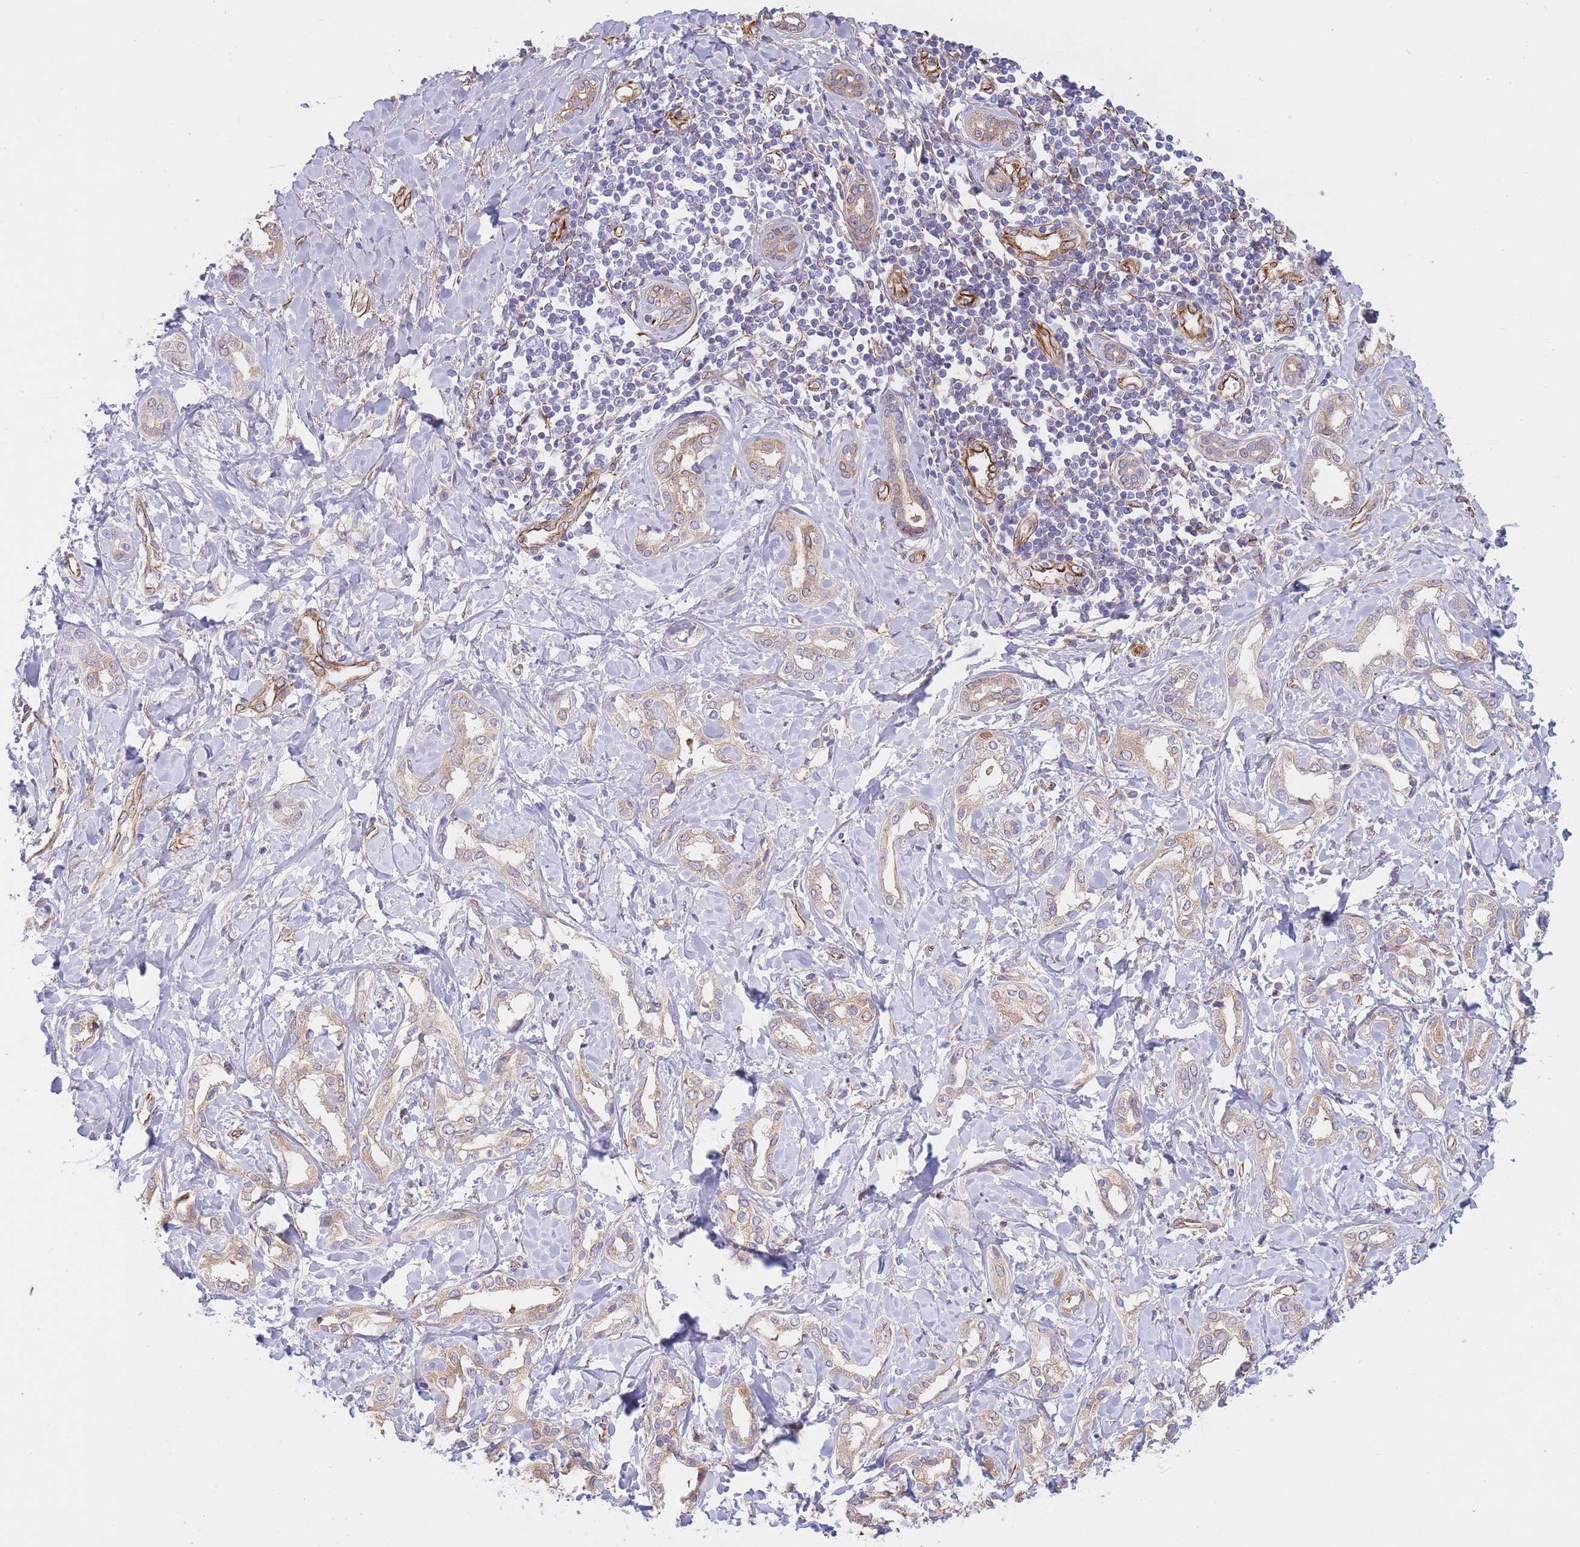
{"staining": {"intensity": "weak", "quantity": "25%-75%", "location": "cytoplasmic/membranous"}, "tissue": "liver cancer", "cell_type": "Tumor cells", "image_type": "cancer", "snomed": [{"axis": "morphology", "description": "Cholangiocarcinoma"}, {"axis": "topography", "description": "Liver"}], "caption": "Brown immunohistochemical staining in human cholangiocarcinoma (liver) reveals weak cytoplasmic/membranous positivity in about 25%-75% of tumor cells.", "gene": "ECPAS", "patient": {"sex": "female", "age": 77}}